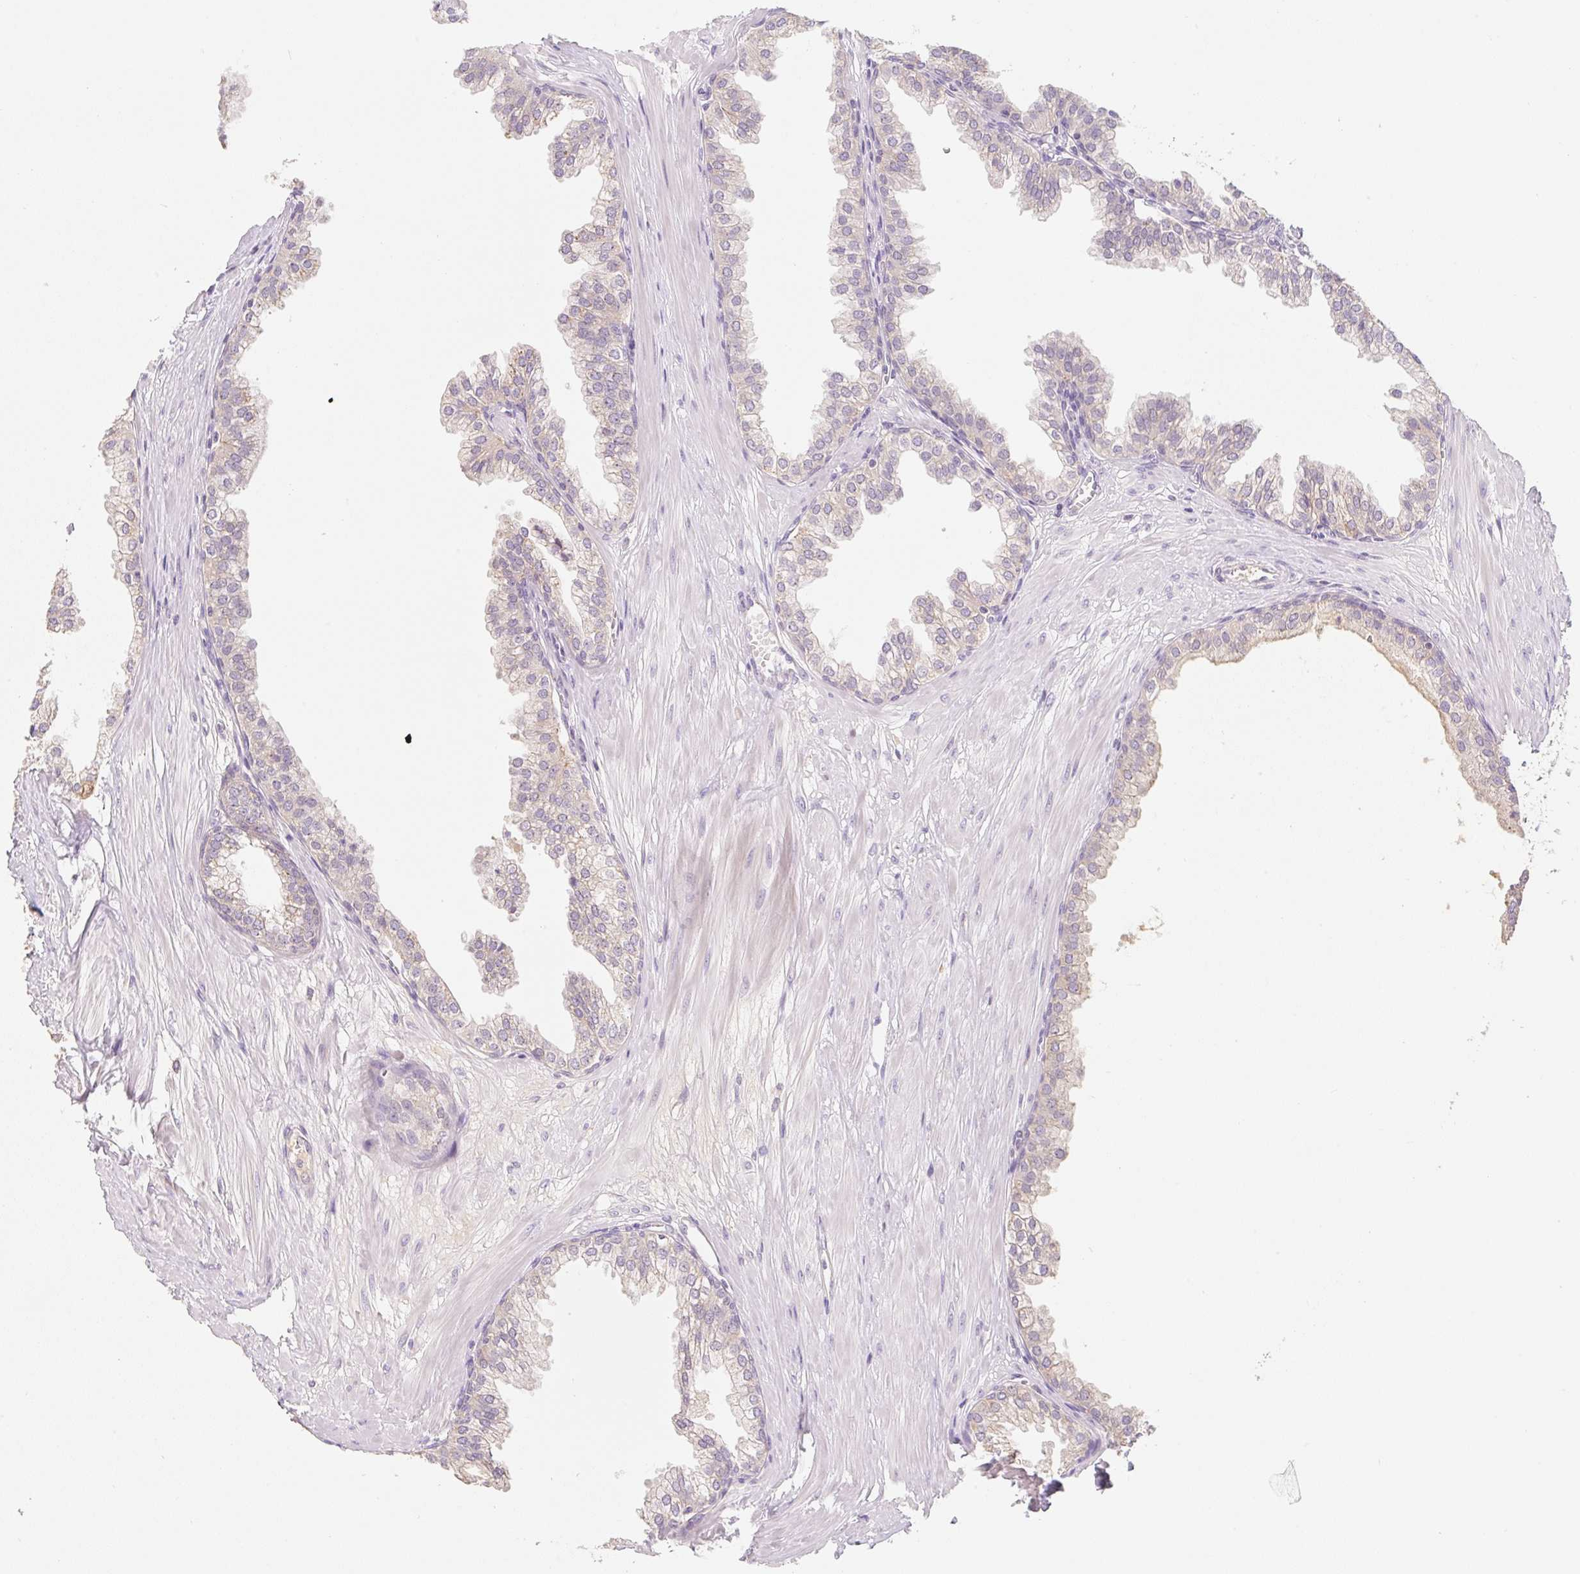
{"staining": {"intensity": "negative", "quantity": "none", "location": "none"}, "tissue": "prostate", "cell_type": "Glandular cells", "image_type": "normal", "snomed": [{"axis": "morphology", "description": "Normal tissue, NOS"}, {"axis": "topography", "description": "Prostate"}, {"axis": "topography", "description": "Peripheral nerve tissue"}], "caption": "This is a micrograph of IHC staining of normal prostate, which shows no staining in glandular cells.", "gene": "MIA2", "patient": {"sex": "male", "age": 55}}